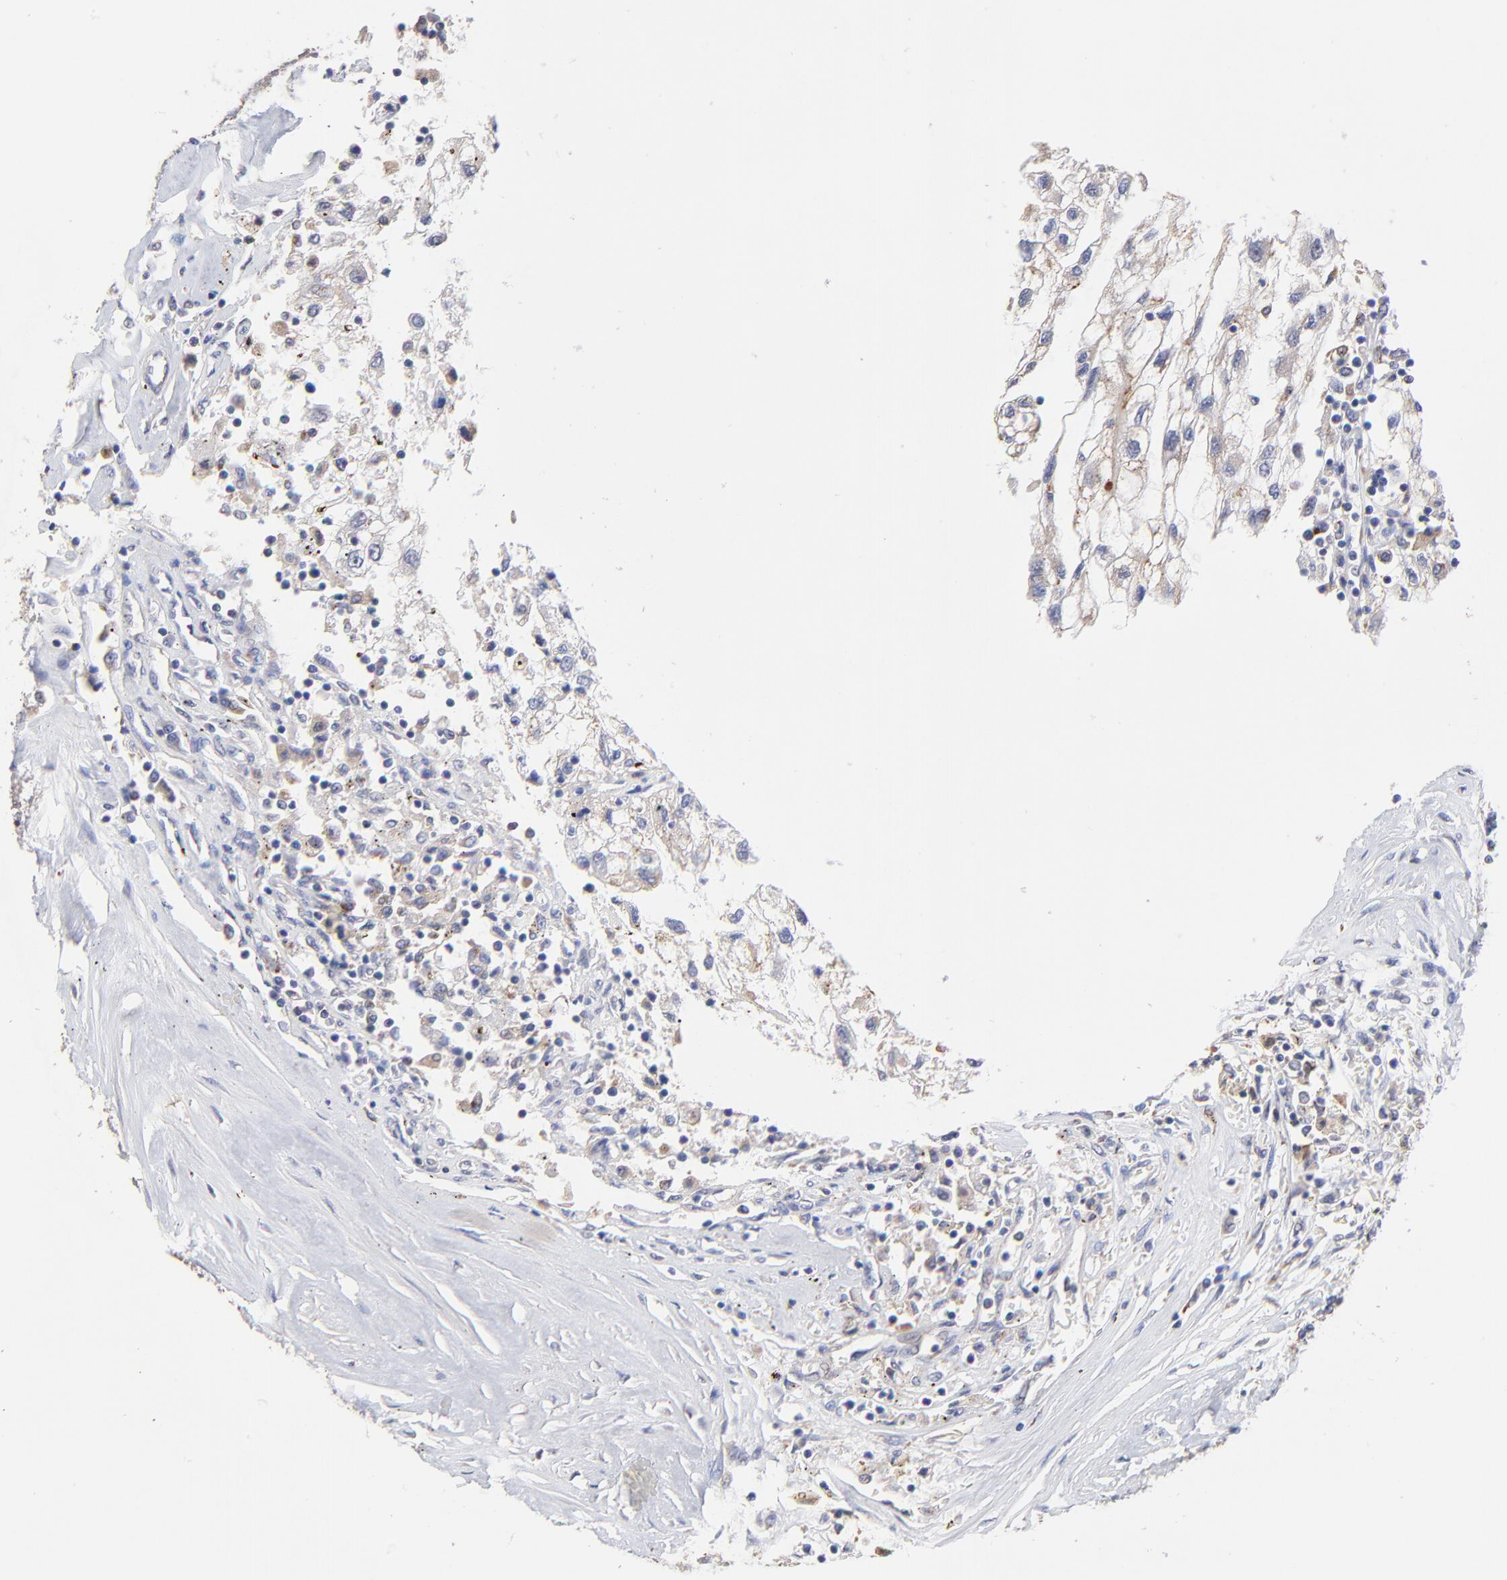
{"staining": {"intensity": "negative", "quantity": "none", "location": "none"}, "tissue": "renal cancer", "cell_type": "Tumor cells", "image_type": "cancer", "snomed": [{"axis": "morphology", "description": "Normal tissue, NOS"}, {"axis": "morphology", "description": "Adenocarcinoma, NOS"}, {"axis": "topography", "description": "Kidney"}], "caption": "Immunohistochemistry of renal cancer (adenocarcinoma) shows no positivity in tumor cells.", "gene": "PDE4B", "patient": {"sex": "male", "age": 71}}